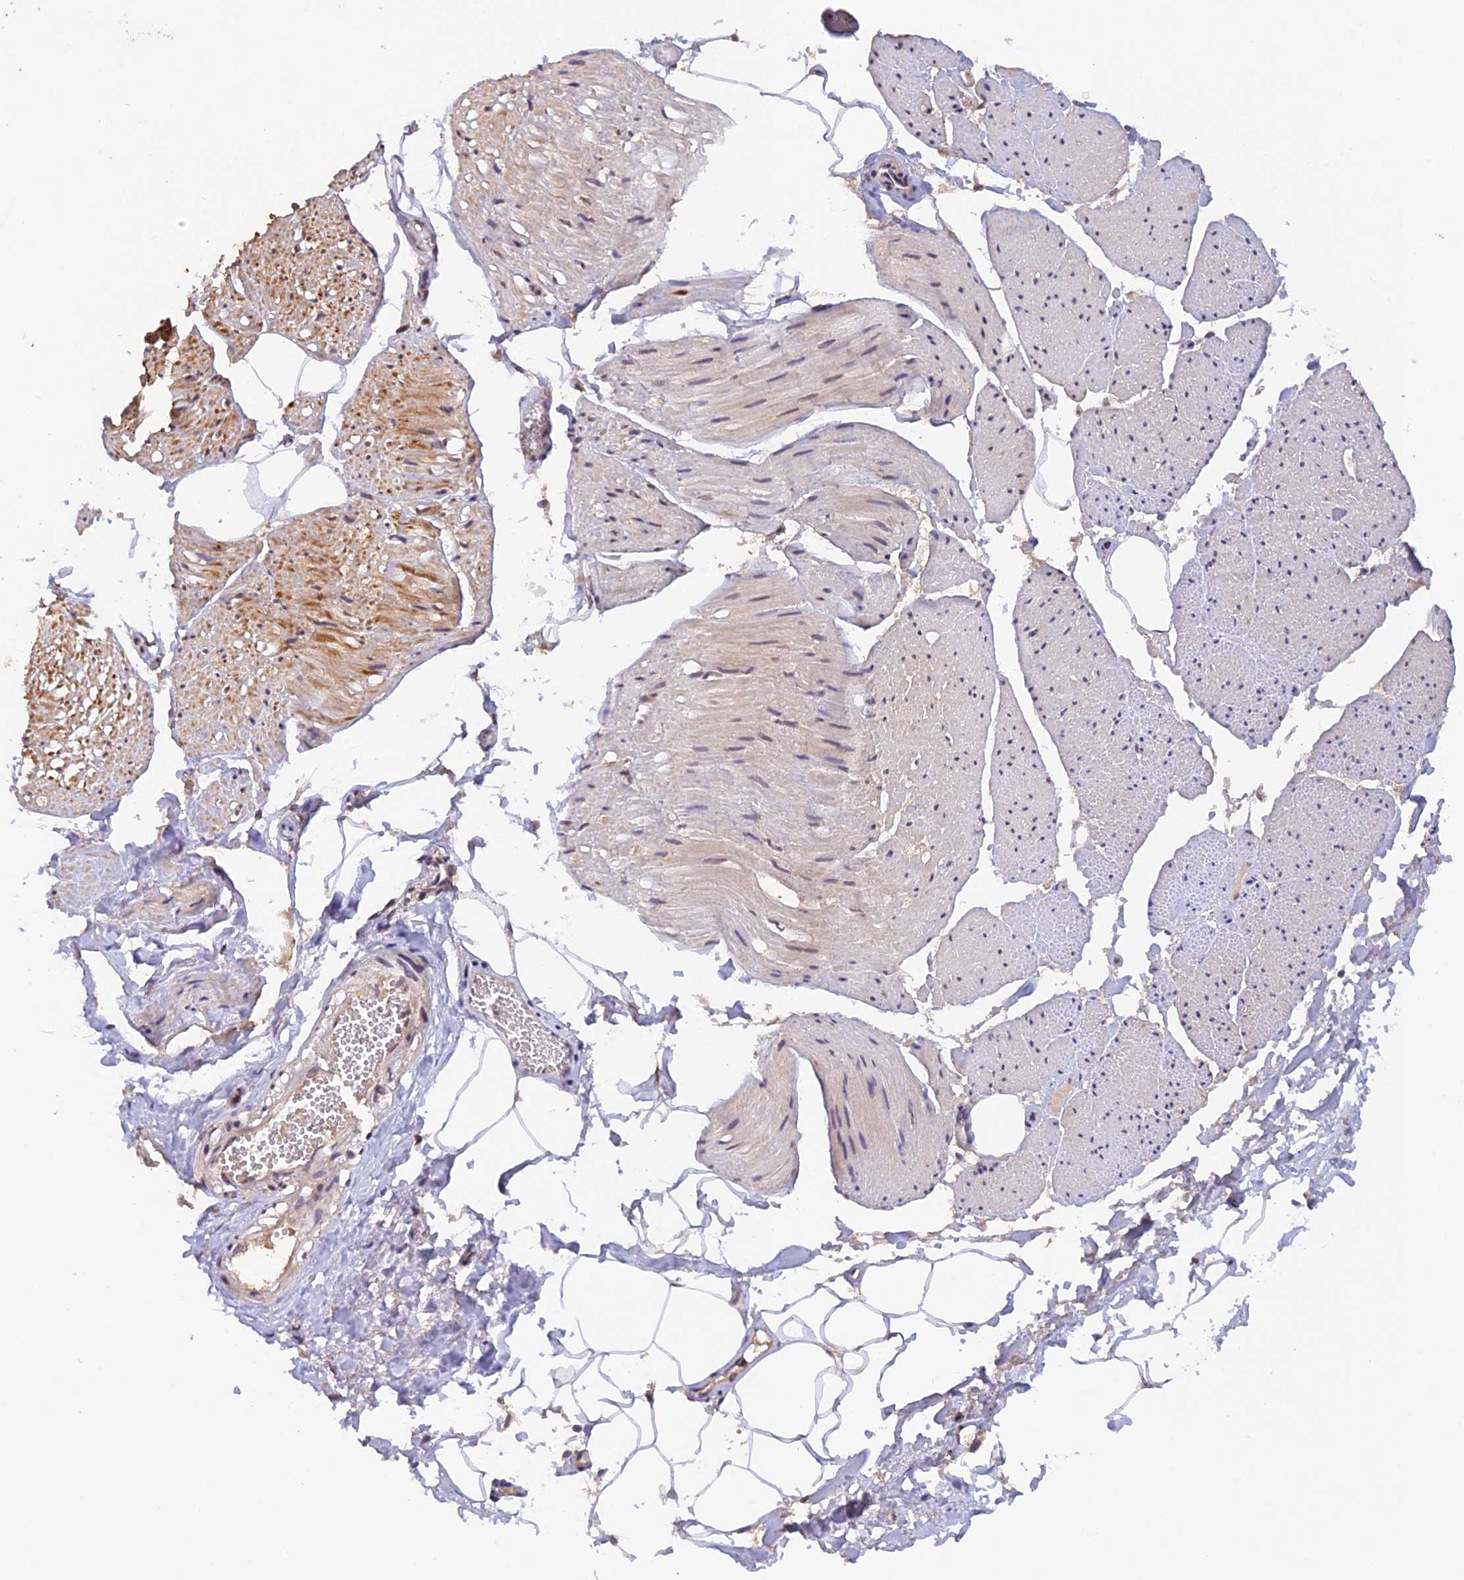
{"staining": {"intensity": "weak", "quantity": "25%-75%", "location": "nuclear"}, "tissue": "adipose tissue", "cell_type": "Adipocytes", "image_type": "normal", "snomed": [{"axis": "morphology", "description": "Normal tissue, NOS"}, {"axis": "morphology", "description": "Adenocarcinoma, Low grade"}, {"axis": "topography", "description": "Prostate"}, {"axis": "topography", "description": "Peripheral nerve tissue"}], "caption": "This histopathology image demonstrates unremarkable adipose tissue stained with IHC to label a protein in brown. The nuclear of adipocytes show weak positivity for the protein. Nuclei are counter-stained blue.", "gene": "ZNF436", "patient": {"sex": "male", "age": 63}}